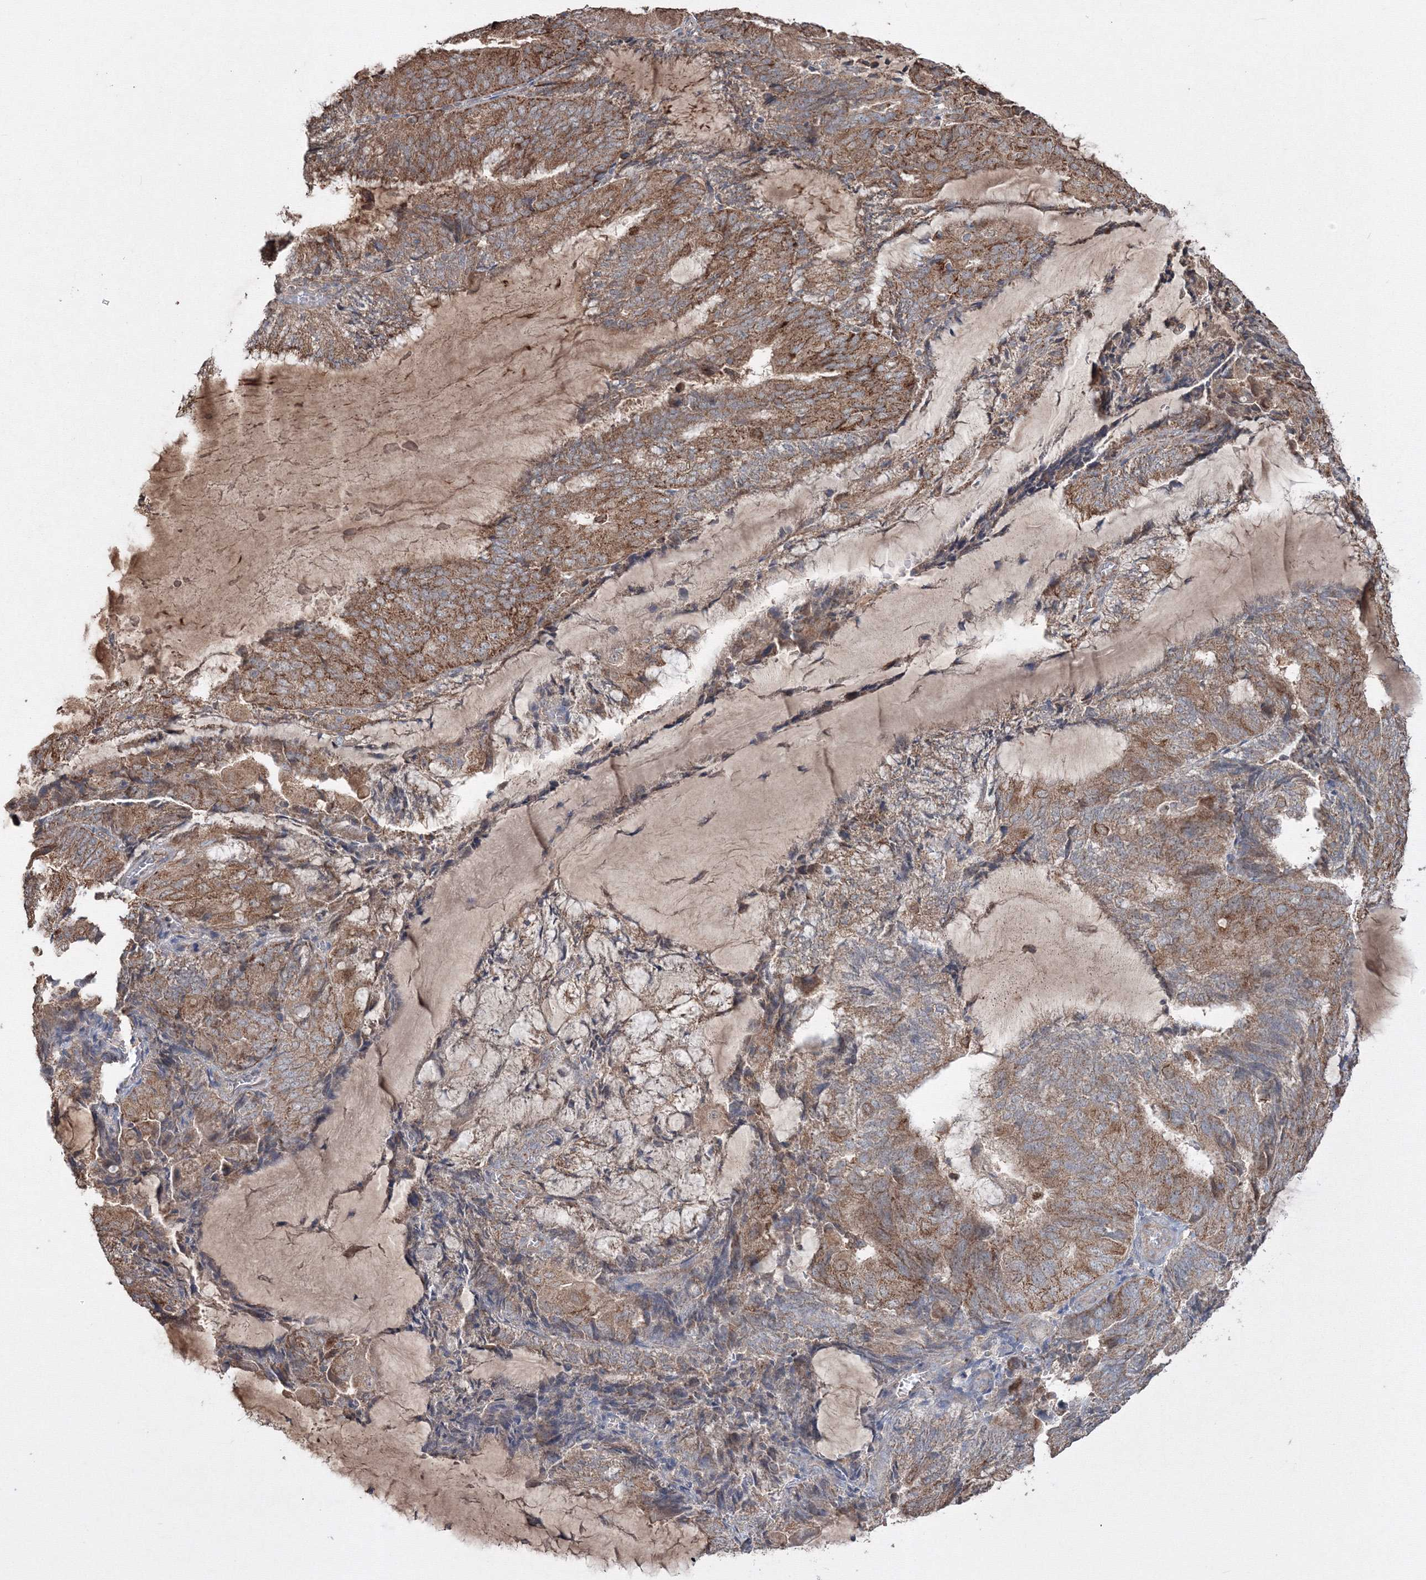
{"staining": {"intensity": "moderate", "quantity": ">75%", "location": "cytoplasmic/membranous"}, "tissue": "endometrial cancer", "cell_type": "Tumor cells", "image_type": "cancer", "snomed": [{"axis": "morphology", "description": "Adenocarcinoma, NOS"}, {"axis": "topography", "description": "Endometrium"}], "caption": "Tumor cells show medium levels of moderate cytoplasmic/membranous expression in approximately >75% of cells in adenocarcinoma (endometrial). The protein is stained brown, and the nuclei are stained in blue (DAB (3,3'-diaminobenzidine) IHC with brightfield microscopy, high magnification).", "gene": "GRSF1", "patient": {"sex": "female", "age": 81}}